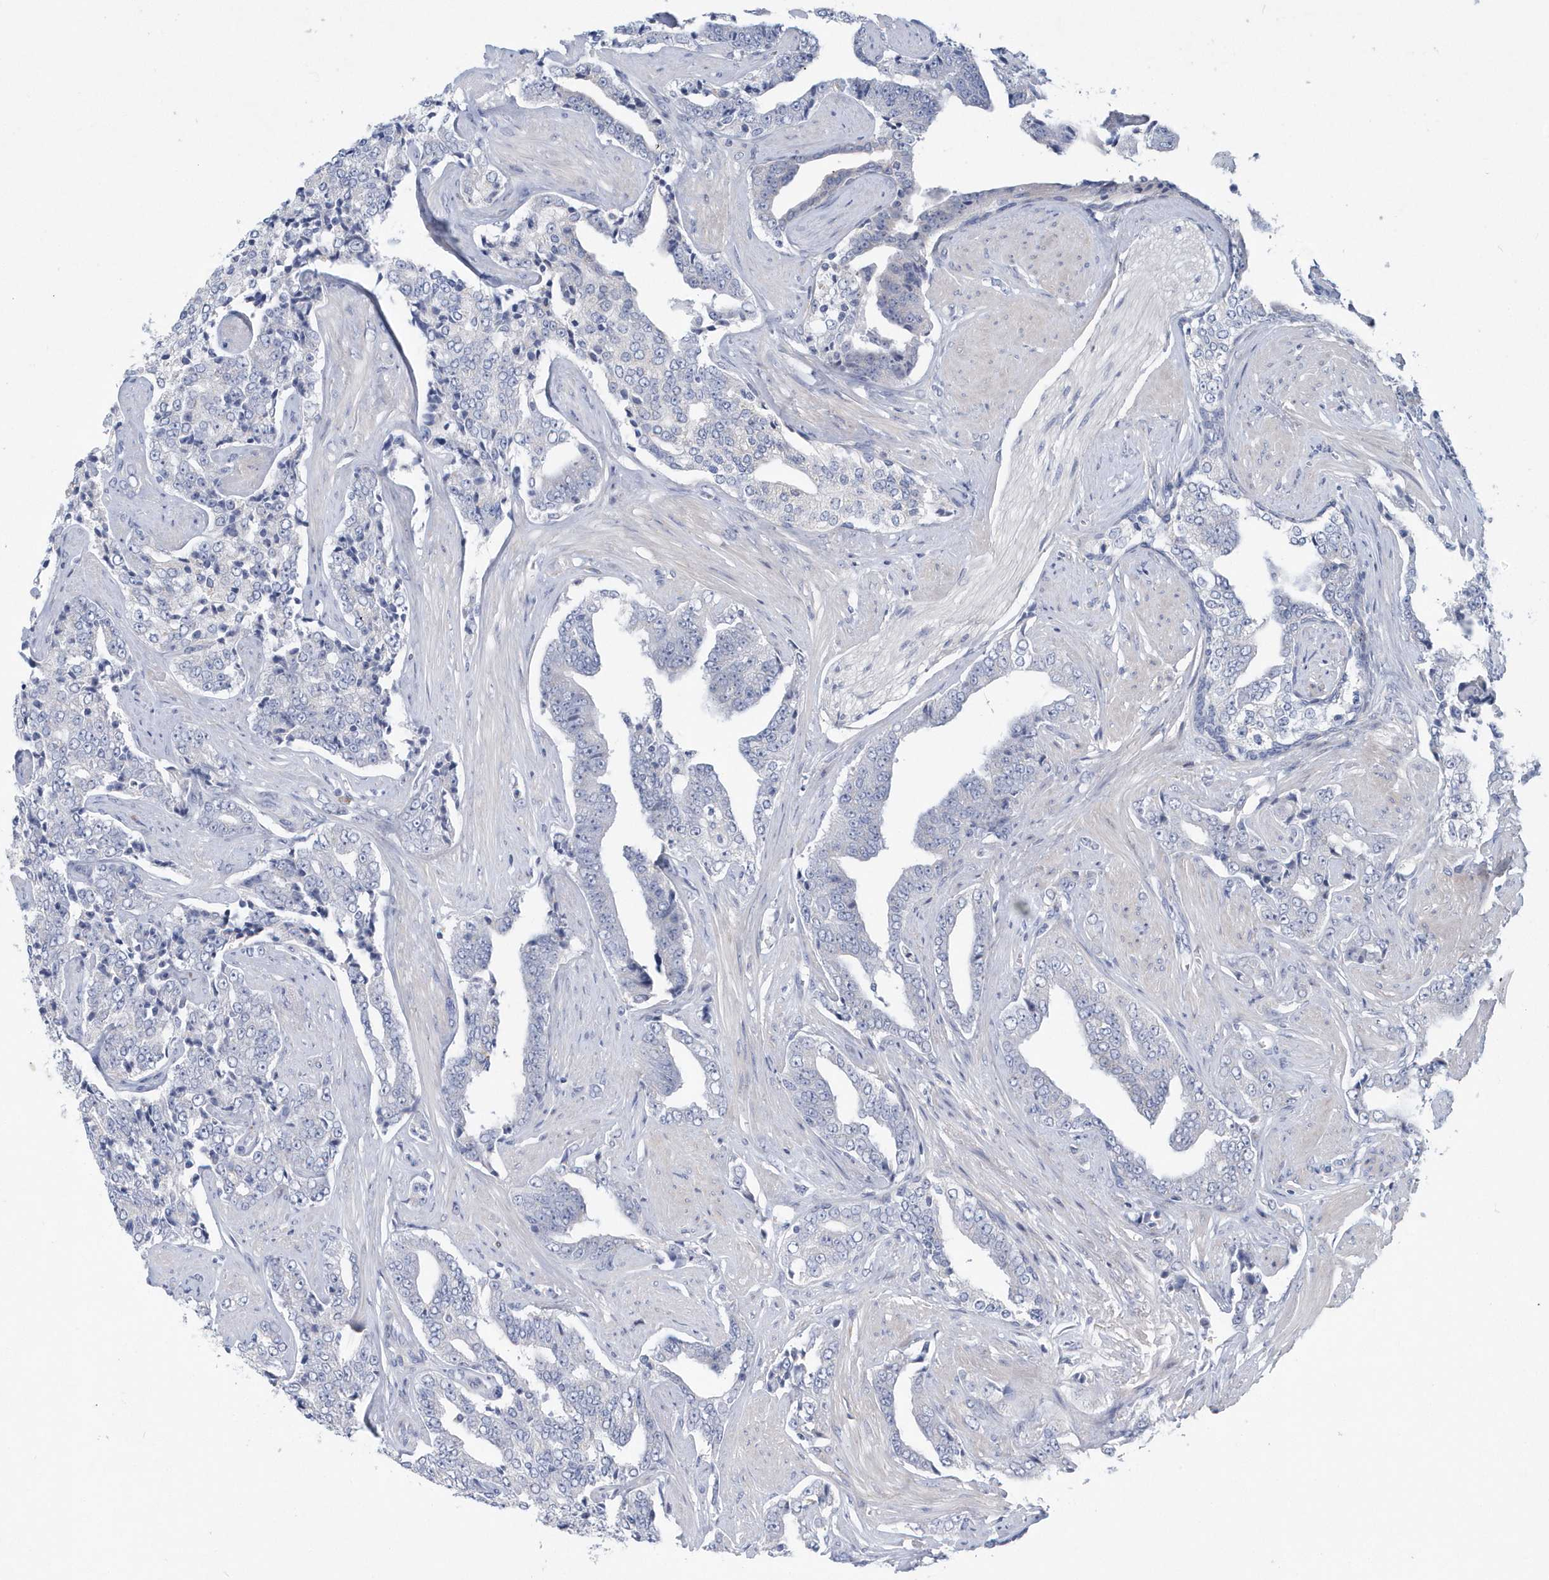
{"staining": {"intensity": "negative", "quantity": "none", "location": "none"}, "tissue": "prostate cancer", "cell_type": "Tumor cells", "image_type": "cancer", "snomed": [{"axis": "morphology", "description": "Adenocarcinoma, High grade"}, {"axis": "topography", "description": "Prostate"}], "caption": "Immunohistochemical staining of human prostate high-grade adenocarcinoma reveals no significant expression in tumor cells.", "gene": "SPATA18", "patient": {"sex": "male", "age": 71}}